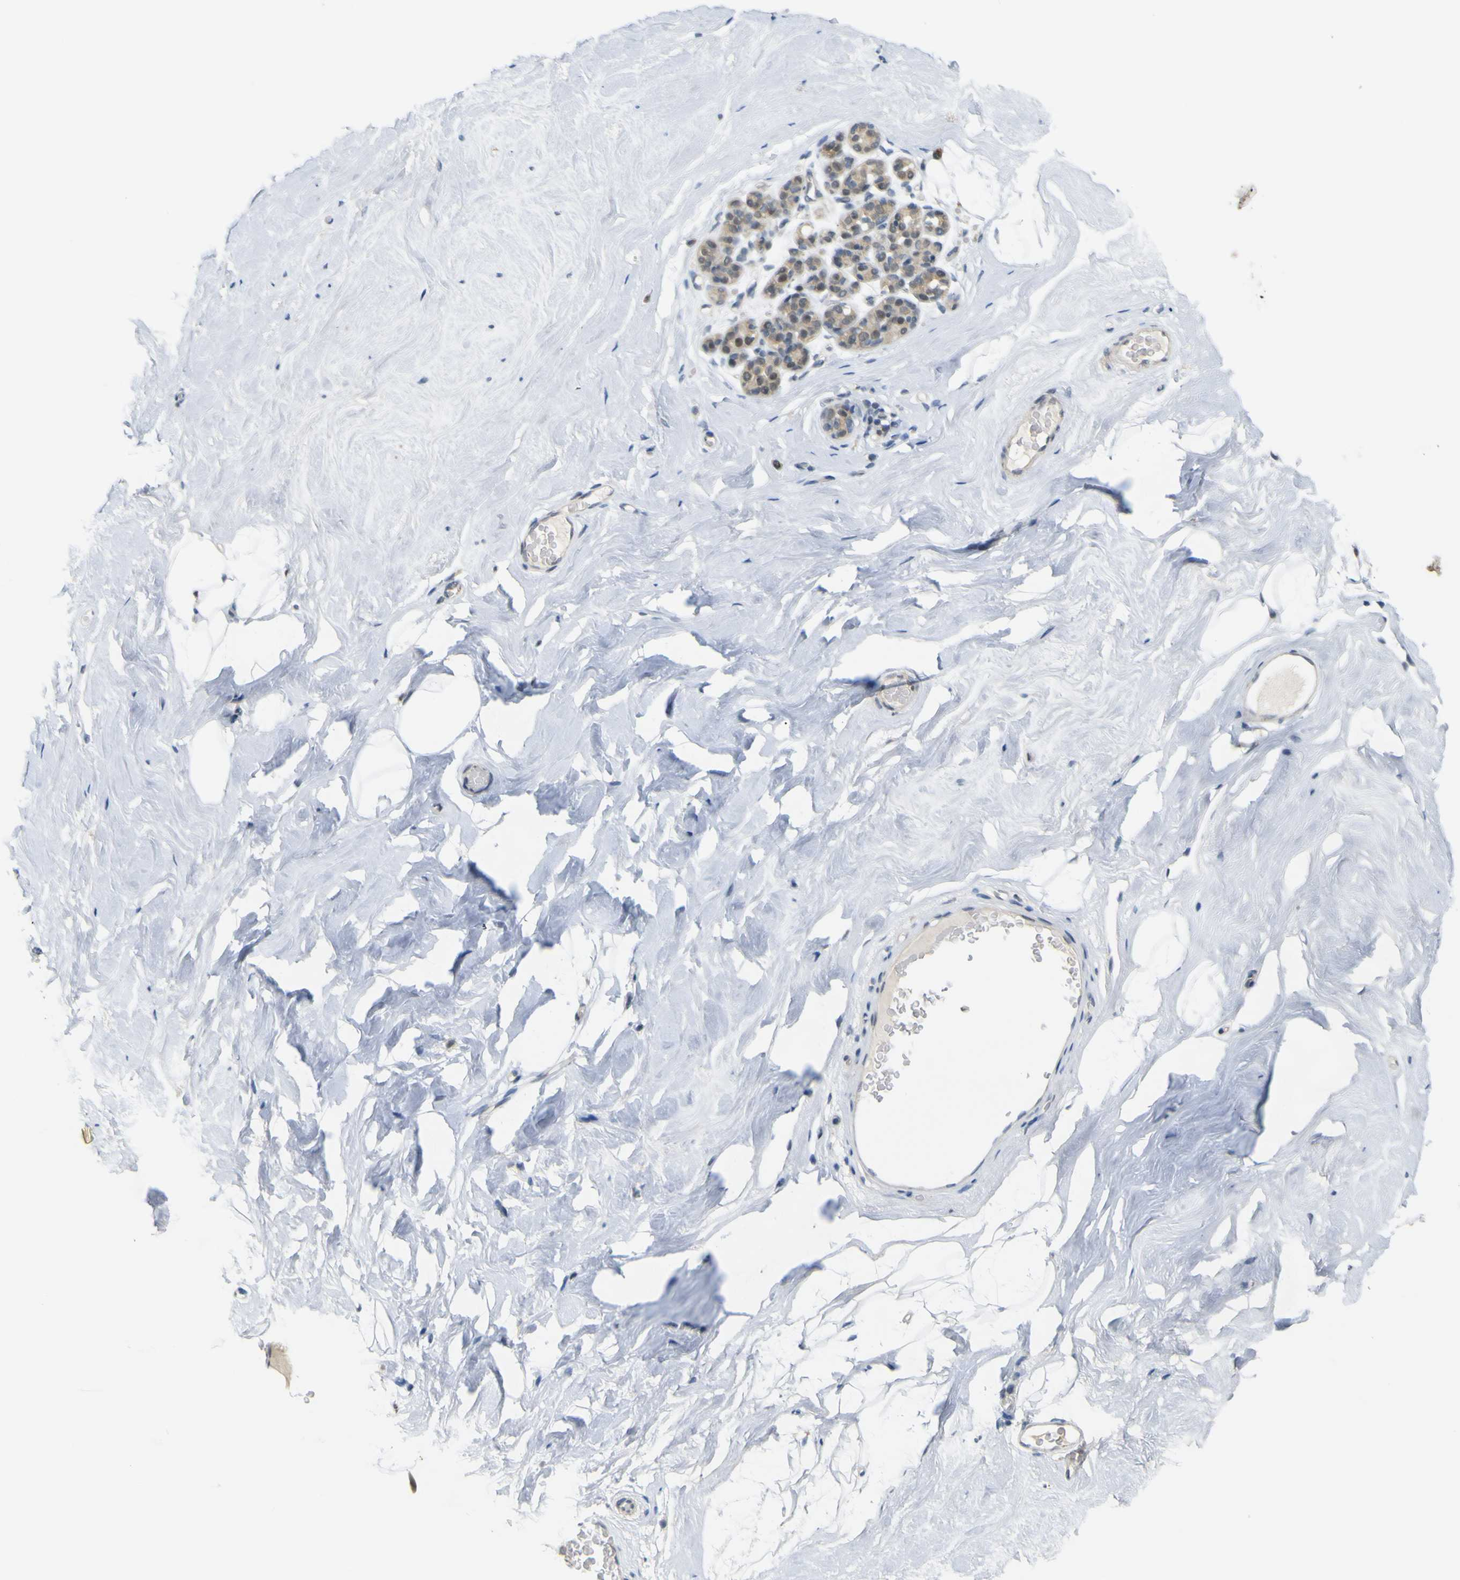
{"staining": {"intensity": "negative", "quantity": "none", "location": "none"}, "tissue": "breast", "cell_type": "Adipocytes", "image_type": "normal", "snomed": [{"axis": "morphology", "description": "Normal tissue, NOS"}, {"axis": "topography", "description": "Breast"}], "caption": "There is no significant positivity in adipocytes of breast. (Stains: DAB (3,3'-diaminobenzidine) immunohistochemistry with hematoxylin counter stain, Microscopy: brightfield microscopy at high magnification).", "gene": "IGF2R", "patient": {"sex": "female", "age": 75}}